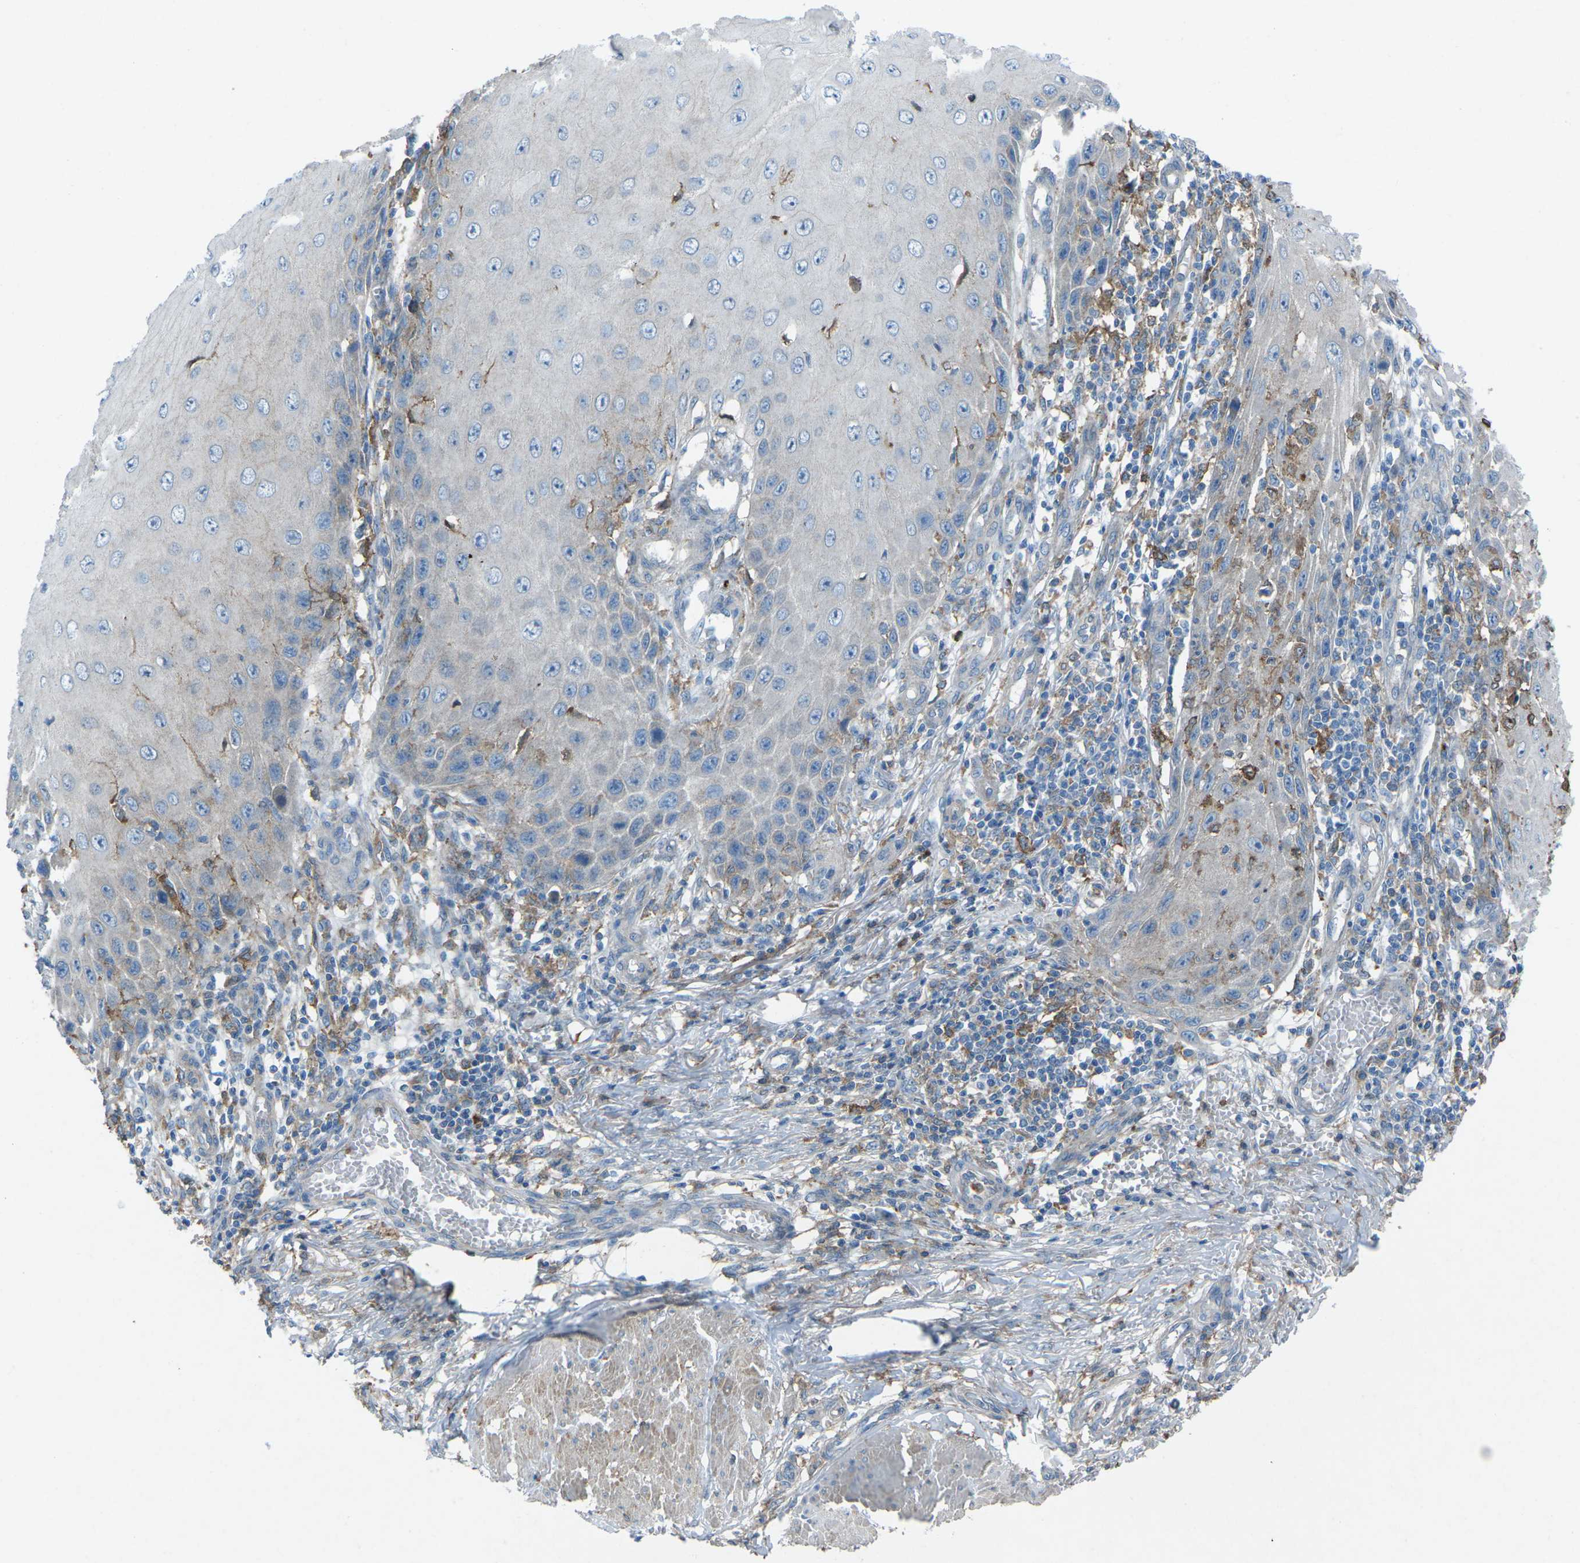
{"staining": {"intensity": "negative", "quantity": "none", "location": "none"}, "tissue": "skin cancer", "cell_type": "Tumor cells", "image_type": "cancer", "snomed": [{"axis": "morphology", "description": "Squamous cell carcinoma, NOS"}, {"axis": "topography", "description": "Skin"}], "caption": "Micrograph shows no significant protein positivity in tumor cells of skin squamous cell carcinoma.", "gene": "STK11", "patient": {"sex": "female", "age": 73}}